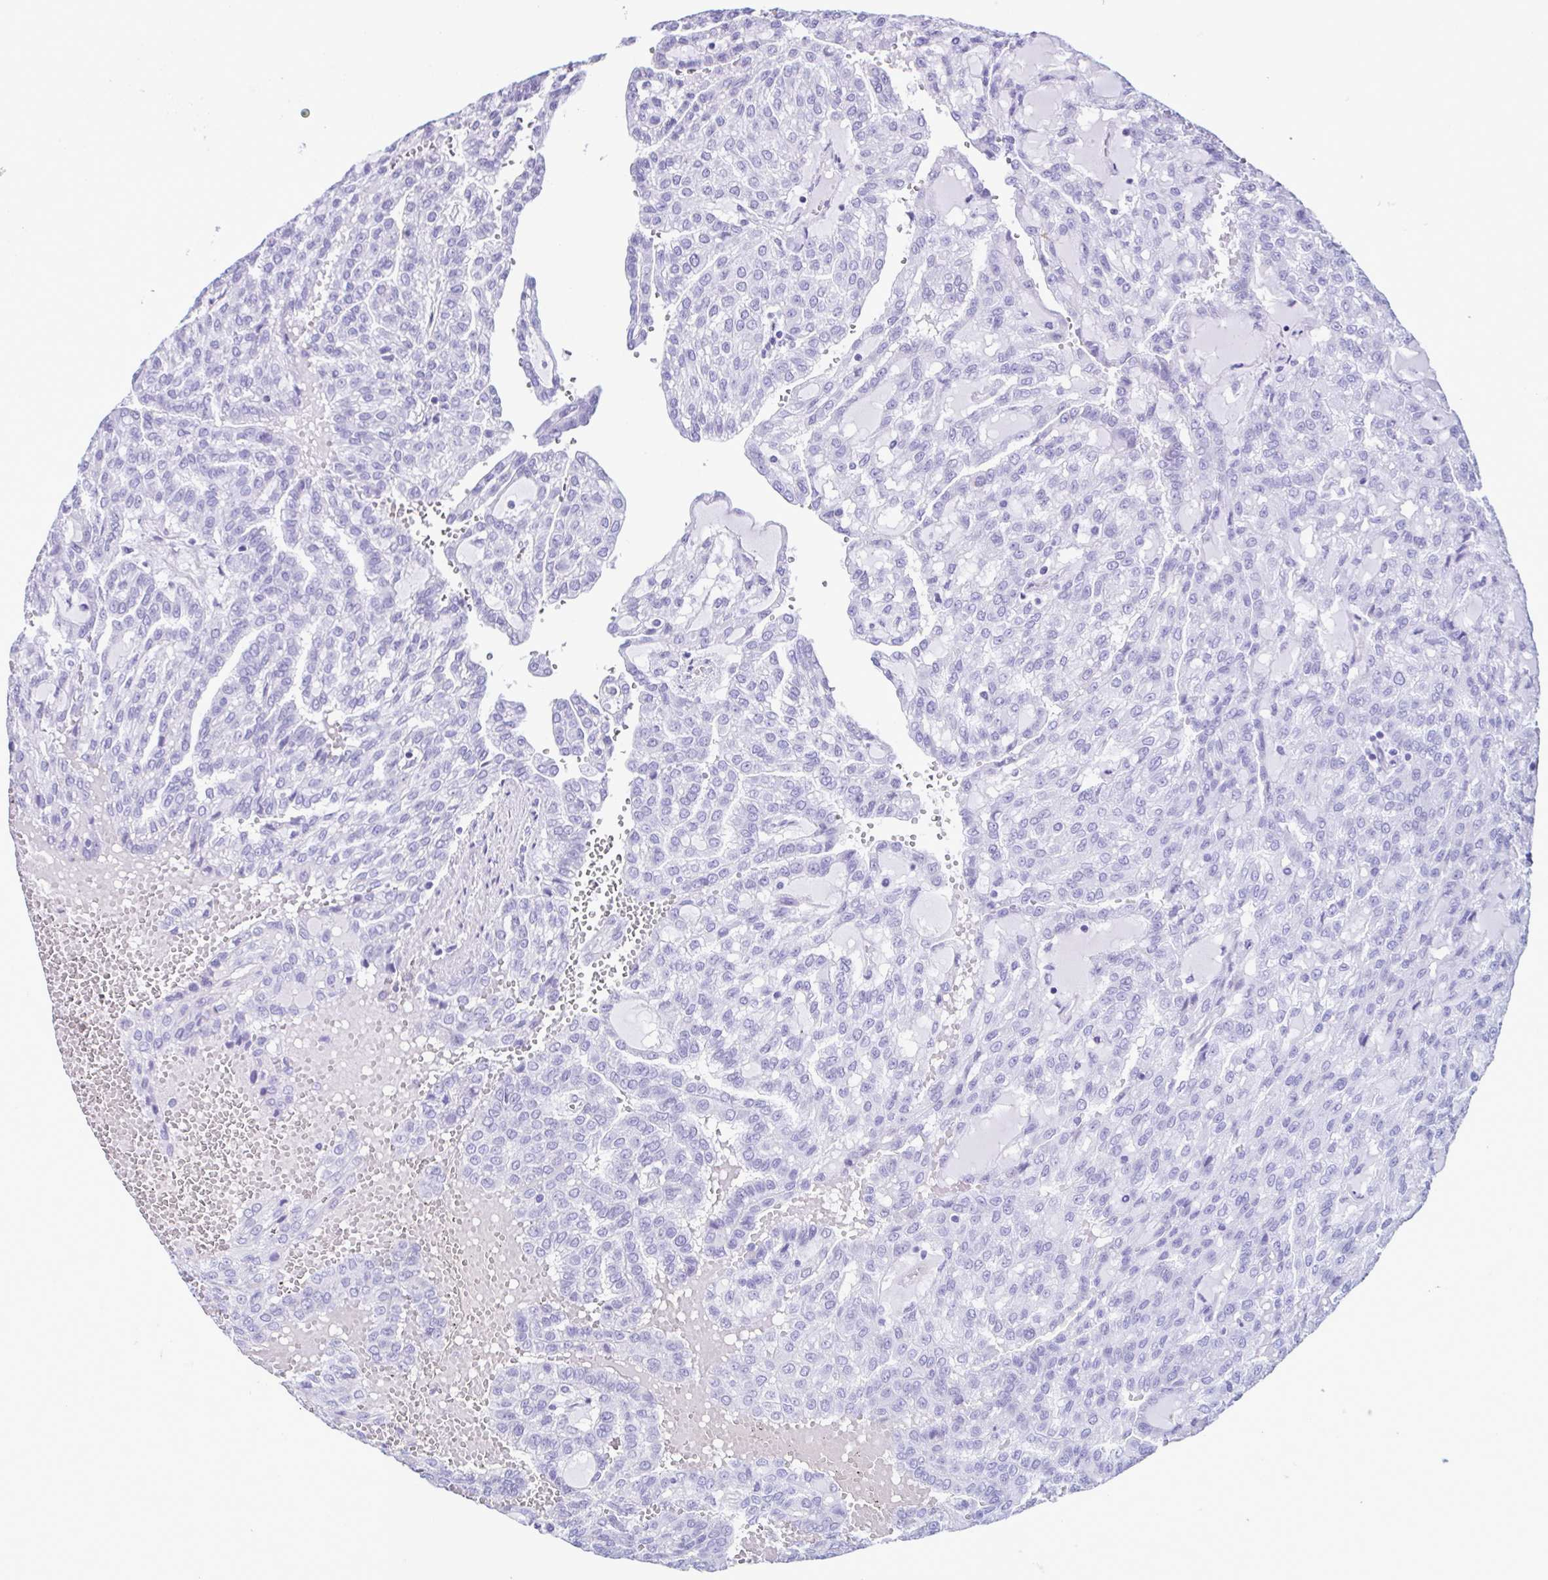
{"staining": {"intensity": "negative", "quantity": "none", "location": "none"}, "tissue": "renal cancer", "cell_type": "Tumor cells", "image_type": "cancer", "snomed": [{"axis": "morphology", "description": "Adenocarcinoma, NOS"}, {"axis": "topography", "description": "Kidney"}], "caption": "Renal cancer was stained to show a protein in brown. There is no significant expression in tumor cells. (DAB immunohistochemistry (IHC) visualized using brightfield microscopy, high magnification).", "gene": "ACTRT3", "patient": {"sex": "male", "age": 63}}